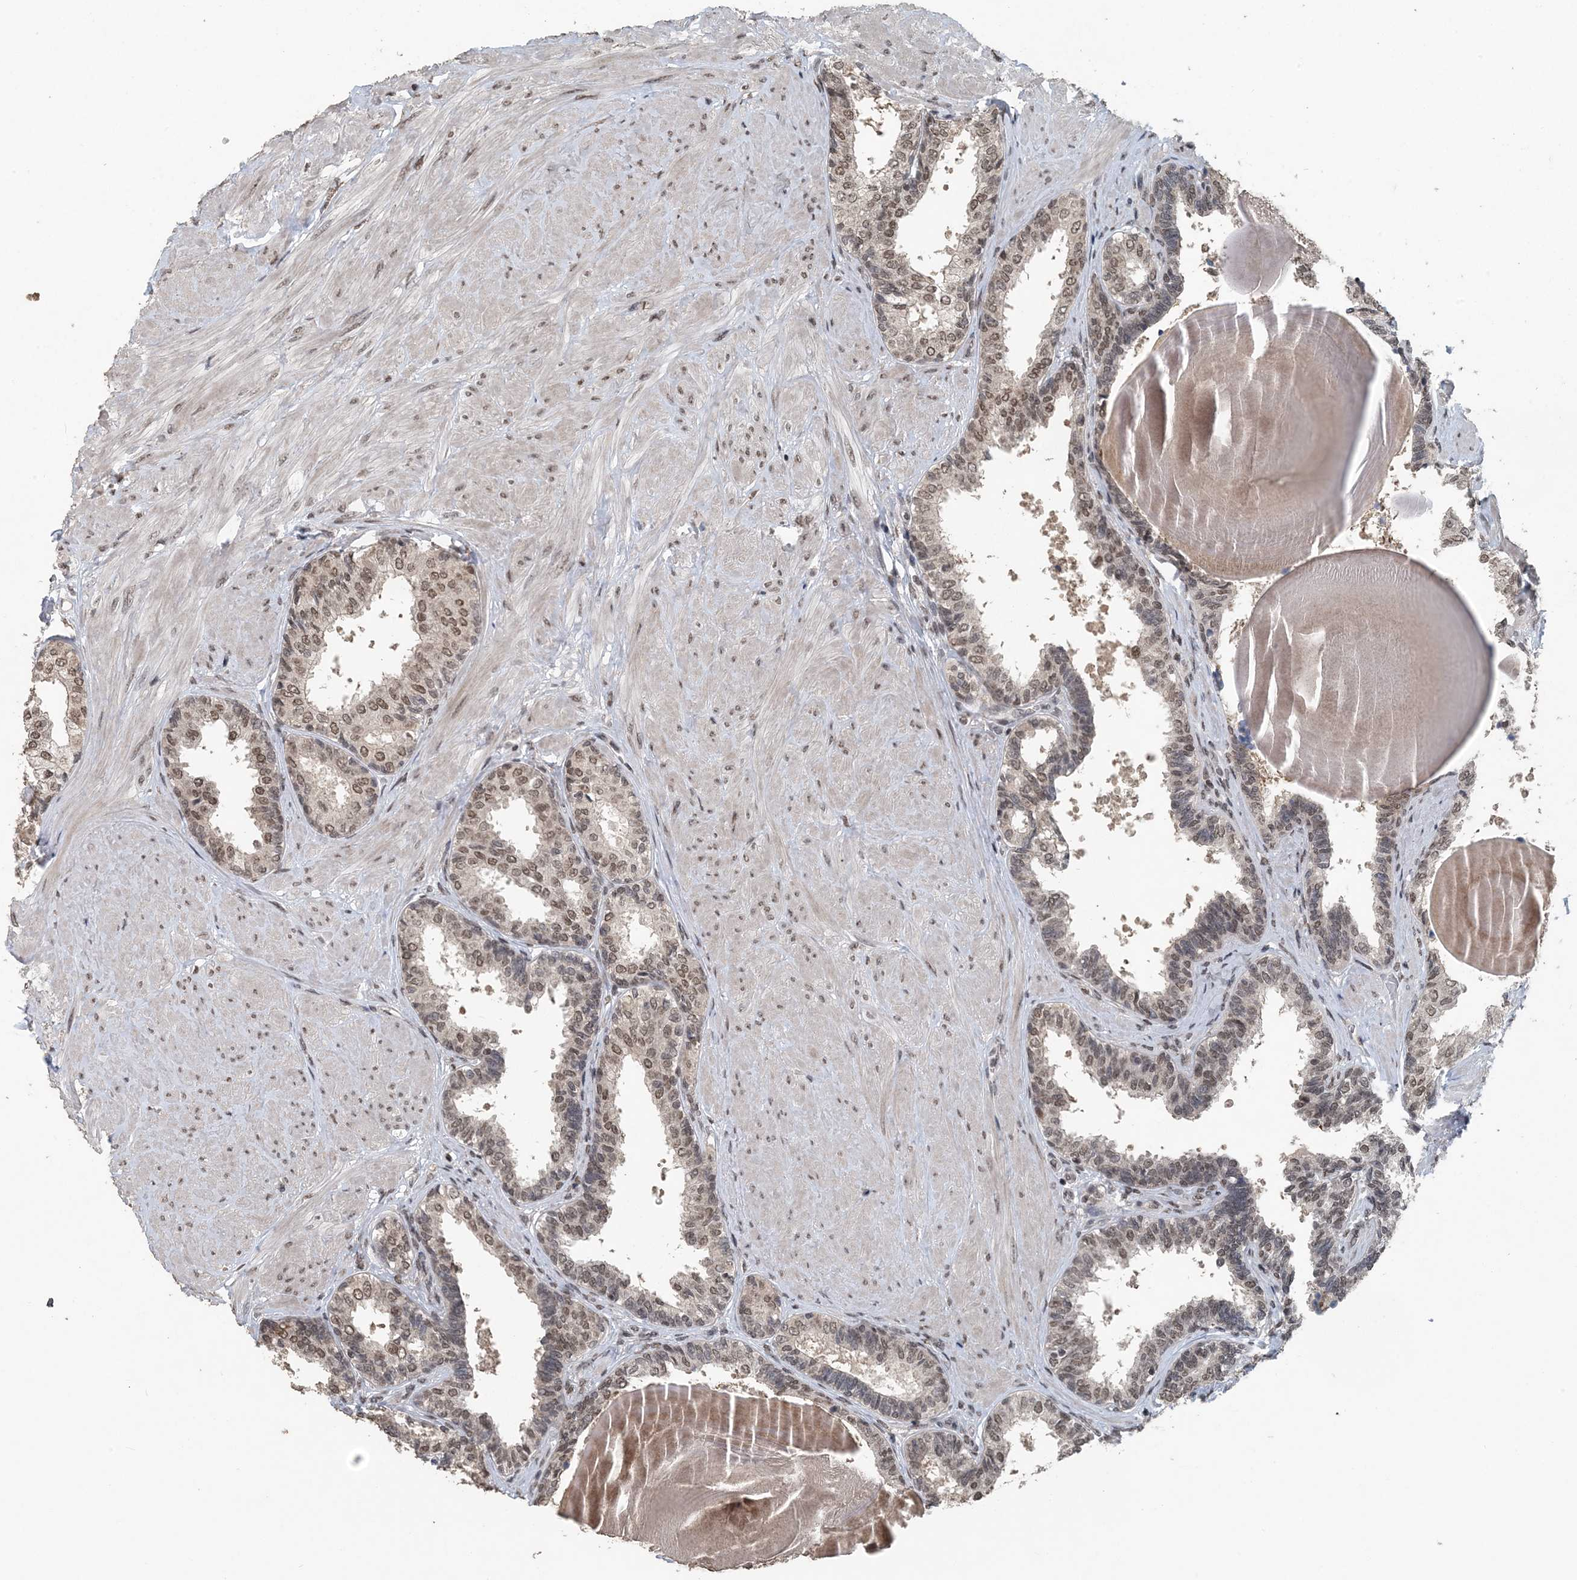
{"staining": {"intensity": "weak", "quantity": "25%-75%", "location": "nuclear"}, "tissue": "prostate", "cell_type": "Glandular cells", "image_type": "normal", "snomed": [{"axis": "morphology", "description": "Normal tissue, NOS"}, {"axis": "topography", "description": "Prostate"}], "caption": "Weak nuclear protein expression is seen in approximately 25%-75% of glandular cells in prostate.", "gene": "MBD2", "patient": {"sex": "male", "age": 48}}